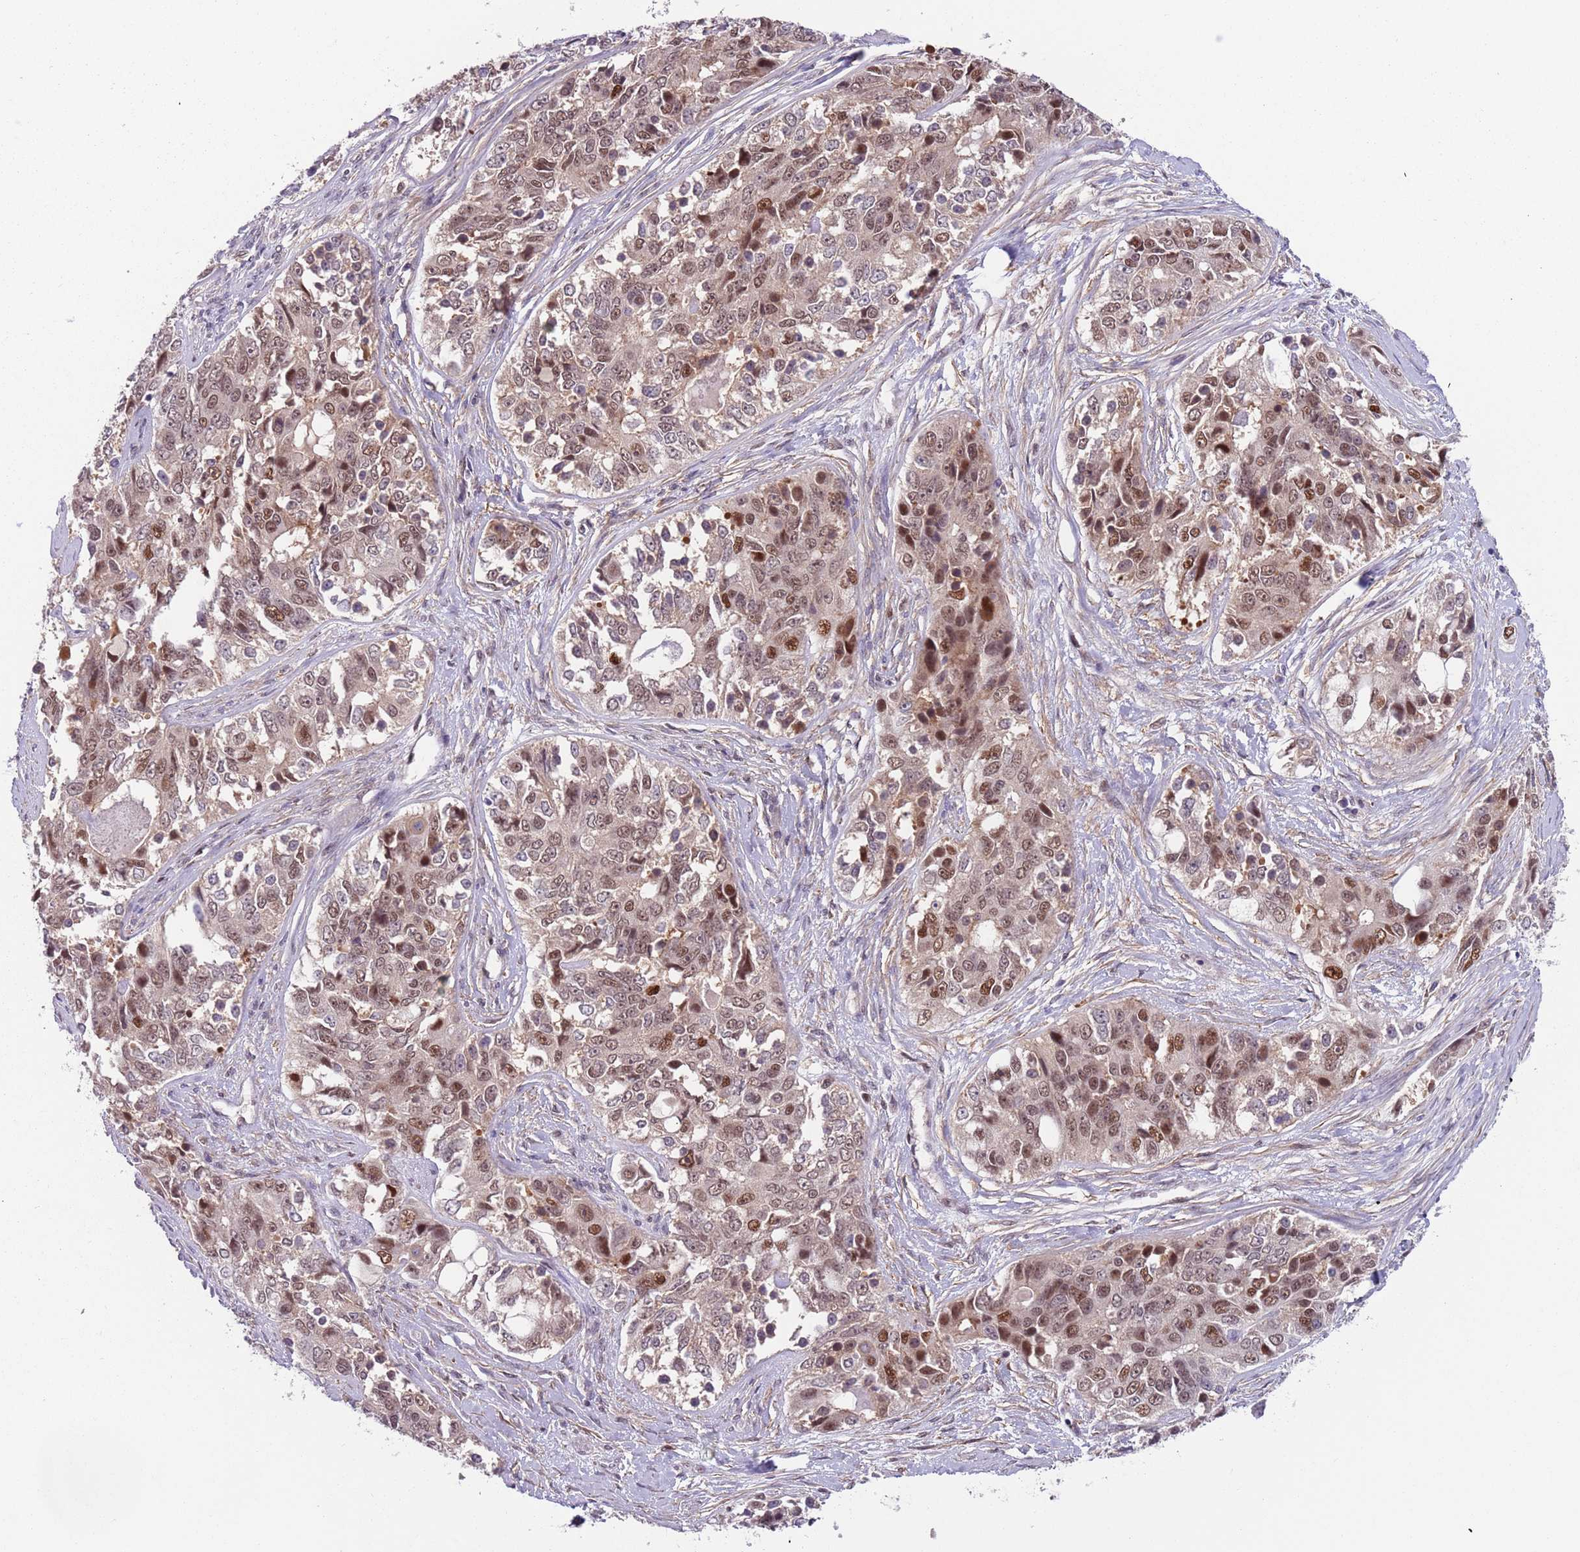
{"staining": {"intensity": "moderate", "quantity": ">75%", "location": "nuclear"}, "tissue": "ovarian cancer", "cell_type": "Tumor cells", "image_type": "cancer", "snomed": [{"axis": "morphology", "description": "Carcinoma, endometroid"}, {"axis": "topography", "description": "Ovary"}], "caption": "A brown stain highlights moderate nuclear staining of a protein in ovarian cancer (endometroid carcinoma) tumor cells.", "gene": "RMND5B", "patient": {"sex": "female", "age": 51}}